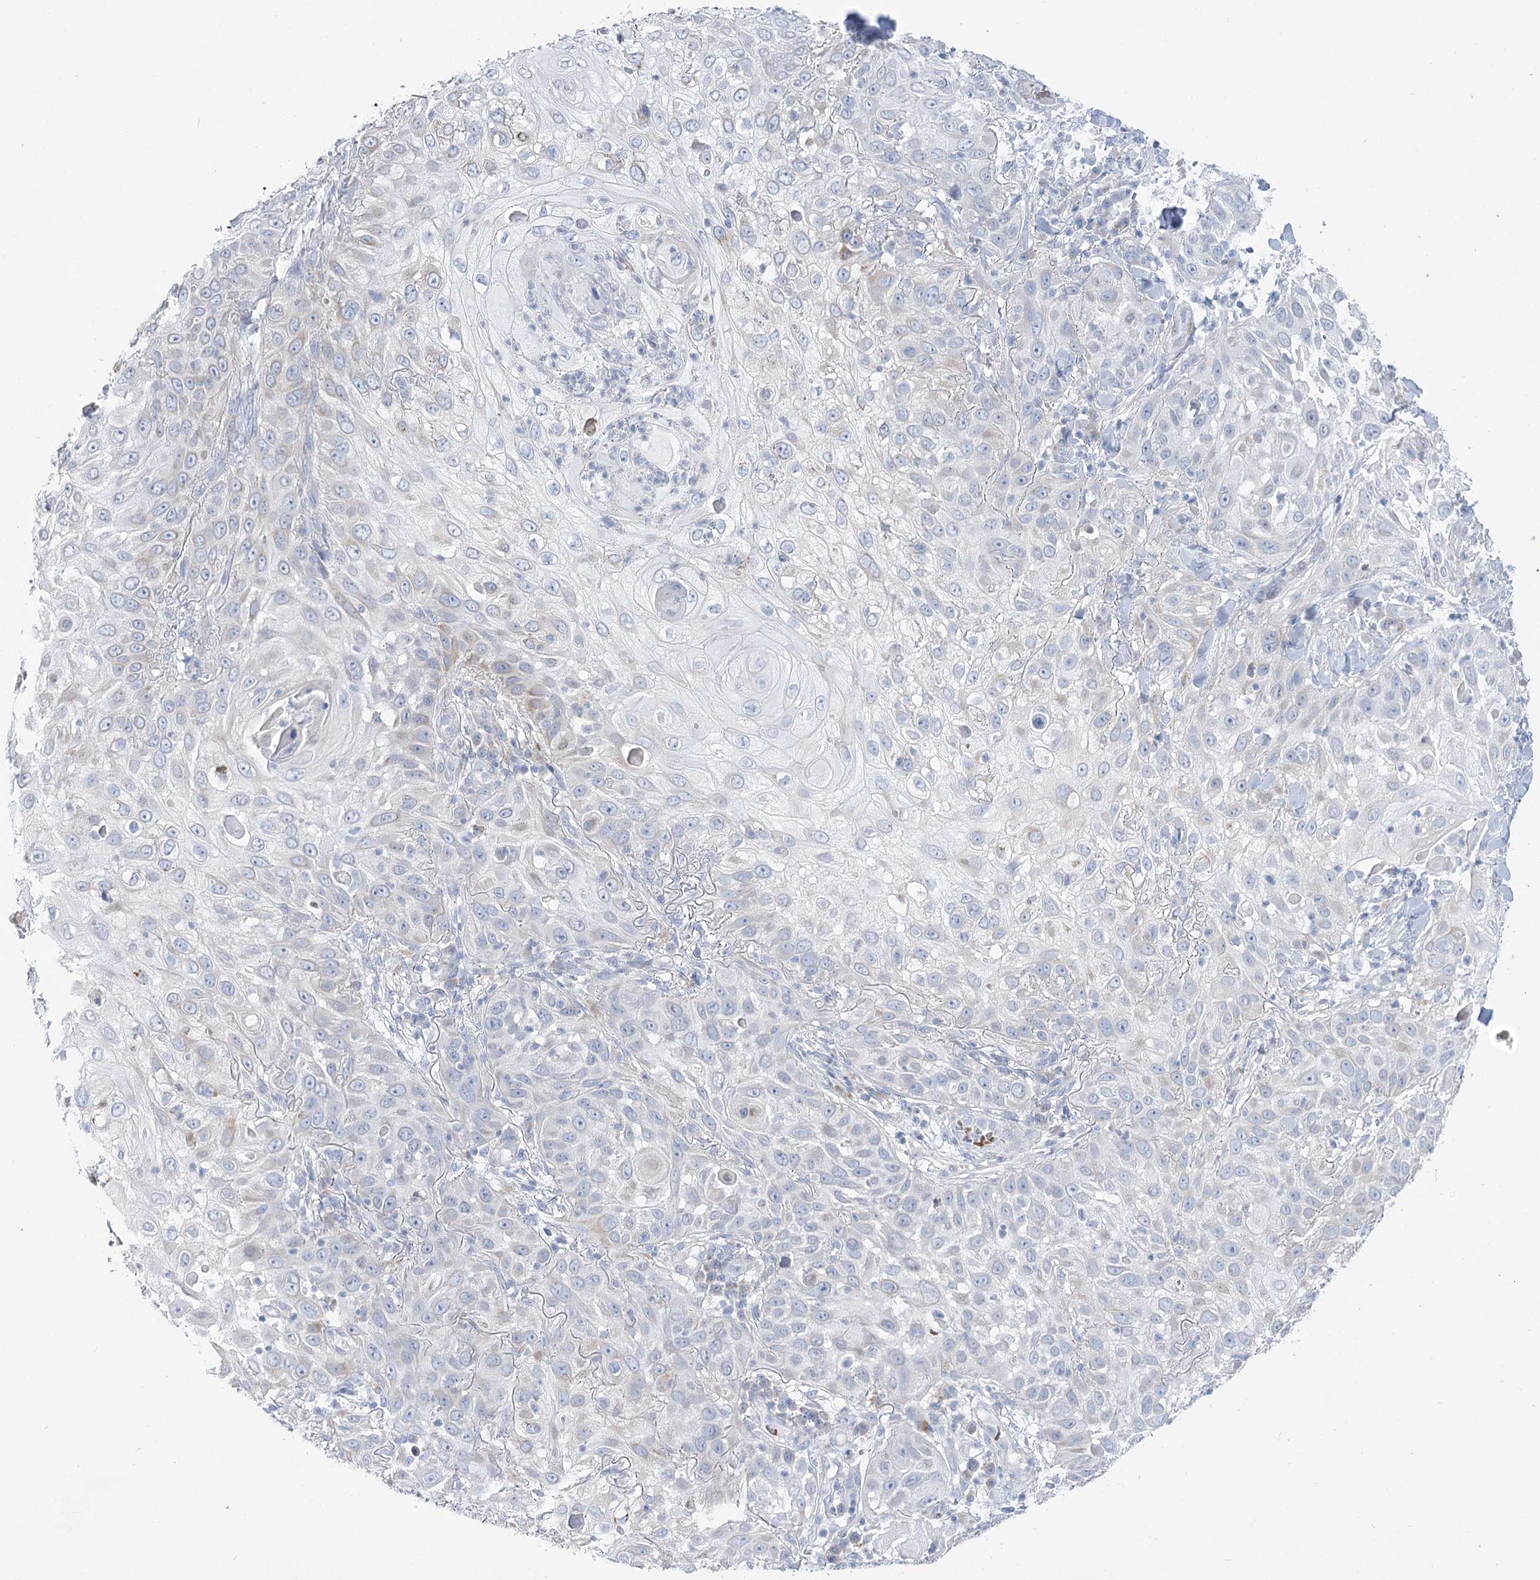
{"staining": {"intensity": "negative", "quantity": "none", "location": "none"}, "tissue": "skin cancer", "cell_type": "Tumor cells", "image_type": "cancer", "snomed": [{"axis": "morphology", "description": "Squamous cell carcinoma, NOS"}, {"axis": "topography", "description": "Skin"}], "caption": "An immunohistochemistry (IHC) photomicrograph of skin squamous cell carcinoma is shown. There is no staining in tumor cells of skin squamous cell carcinoma.", "gene": "SIAE", "patient": {"sex": "female", "age": 44}}